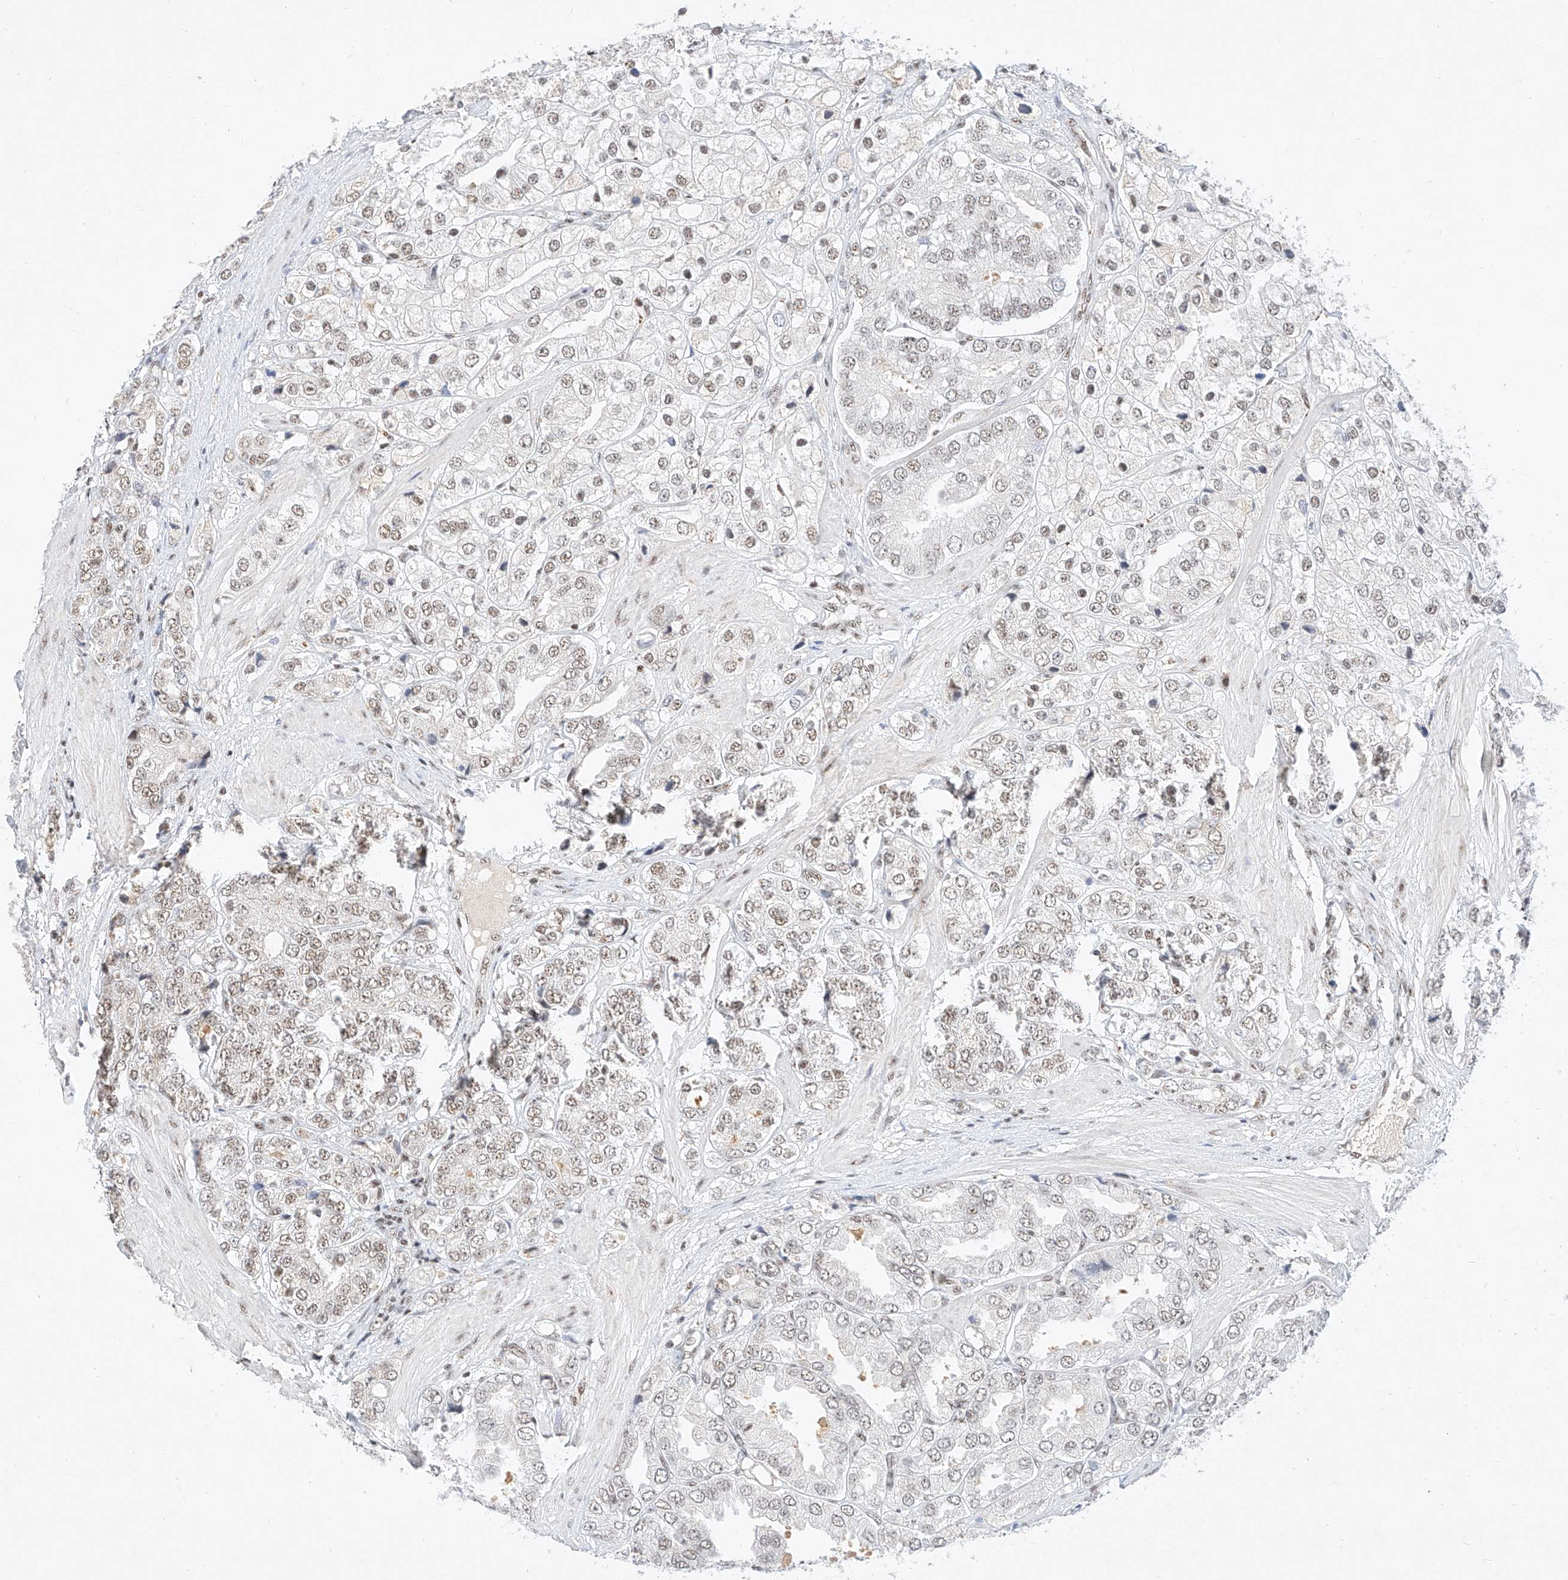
{"staining": {"intensity": "weak", "quantity": "25%-75%", "location": "nuclear"}, "tissue": "prostate cancer", "cell_type": "Tumor cells", "image_type": "cancer", "snomed": [{"axis": "morphology", "description": "Adenocarcinoma, High grade"}, {"axis": "topography", "description": "Prostate"}], "caption": "DAB immunohistochemical staining of prostate cancer shows weak nuclear protein staining in approximately 25%-75% of tumor cells.", "gene": "NRF1", "patient": {"sex": "male", "age": 50}}